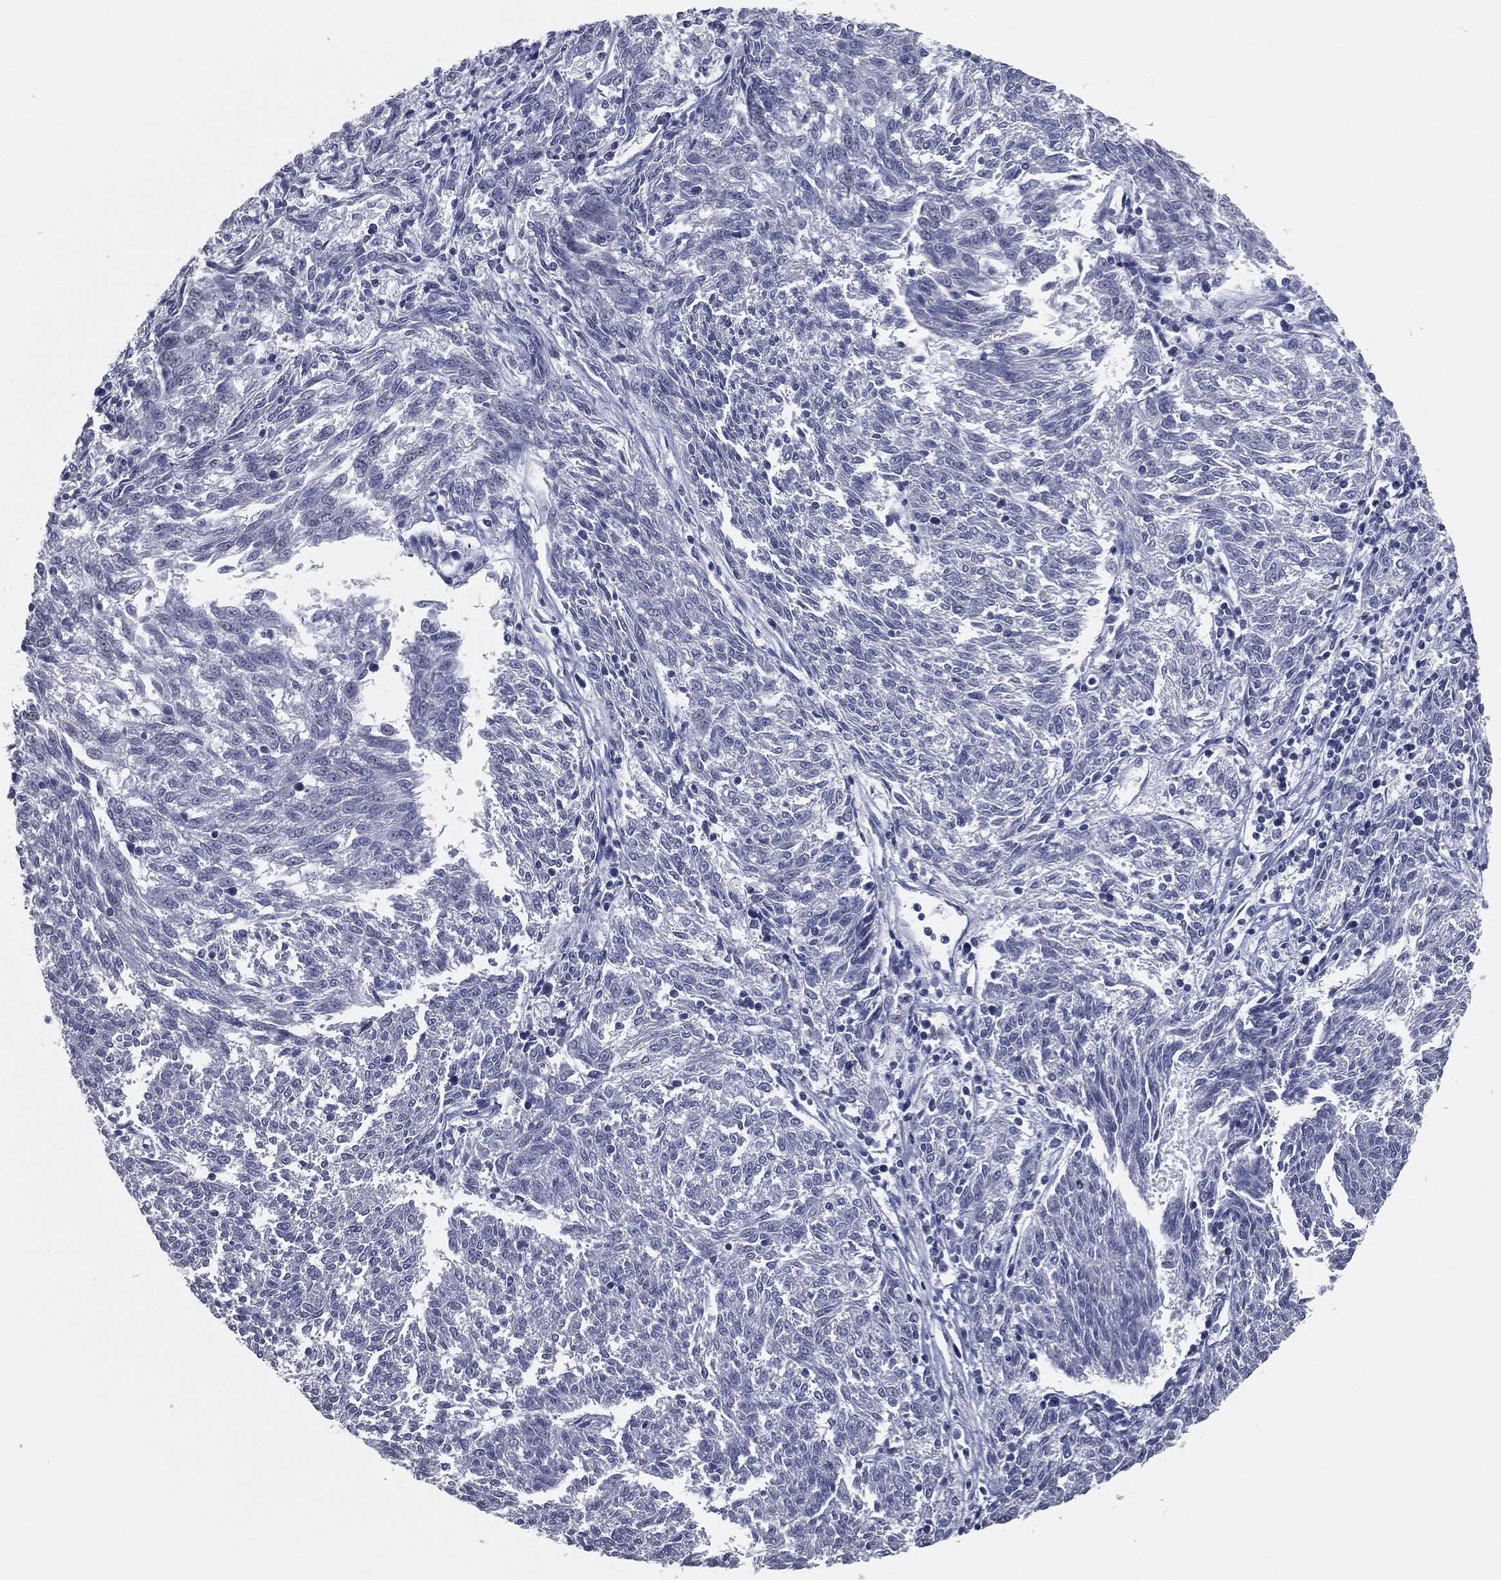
{"staining": {"intensity": "negative", "quantity": "none", "location": "none"}, "tissue": "melanoma", "cell_type": "Tumor cells", "image_type": "cancer", "snomed": [{"axis": "morphology", "description": "Malignant melanoma, NOS"}, {"axis": "topography", "description": "Skin"}], "caption": "Immunohistochemistry (IHC) of malignant melanoma demonstrates no staining in tumor cells. The staining was performed using DAB (3,3'-diaminobenzidine) to visualize the protein expression in brown, while the nuclei were stained in blue with hematoxylin (Magnification: 20x).", "gene": "PRAME", "patient": {"sex": "female", "age": 72}}